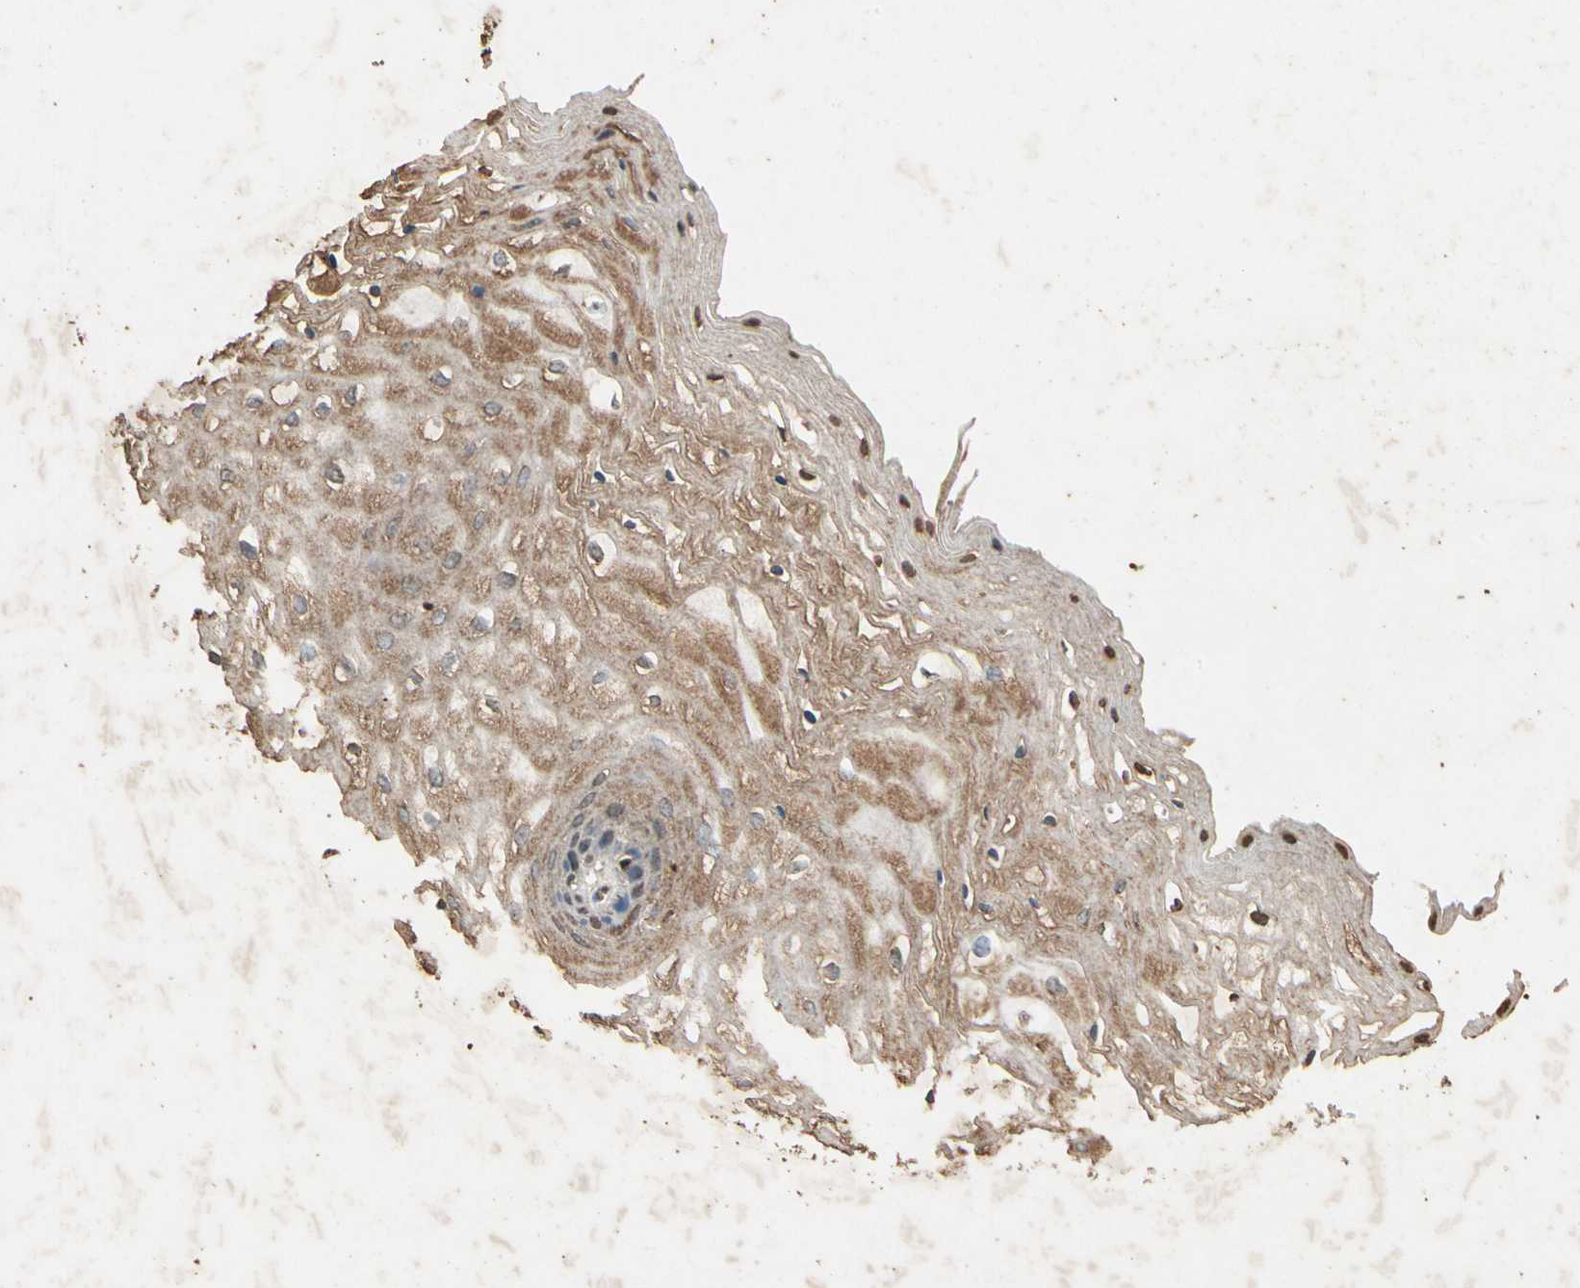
{"staining": {"intensity": "moderate", "quantity": ">75%", "location": "cytoplasmic/membranous"}, "tissue": "vagina", "cell_type": "Squamous epithelial cells", "image_type": "normal", "snomed": [{"axis": "morphology", "description": "Normal tissue, NOS"}, {"axis": "topography", "description": "Vagina"}], "caption": "IHC of benign human vagina exhibits medium levels of moderate cytoplasmic/membranous staining in approximately >75% of squamous epithelial cells.", "gene": "GC", "patient": {"sex": "female", "age": 34}}